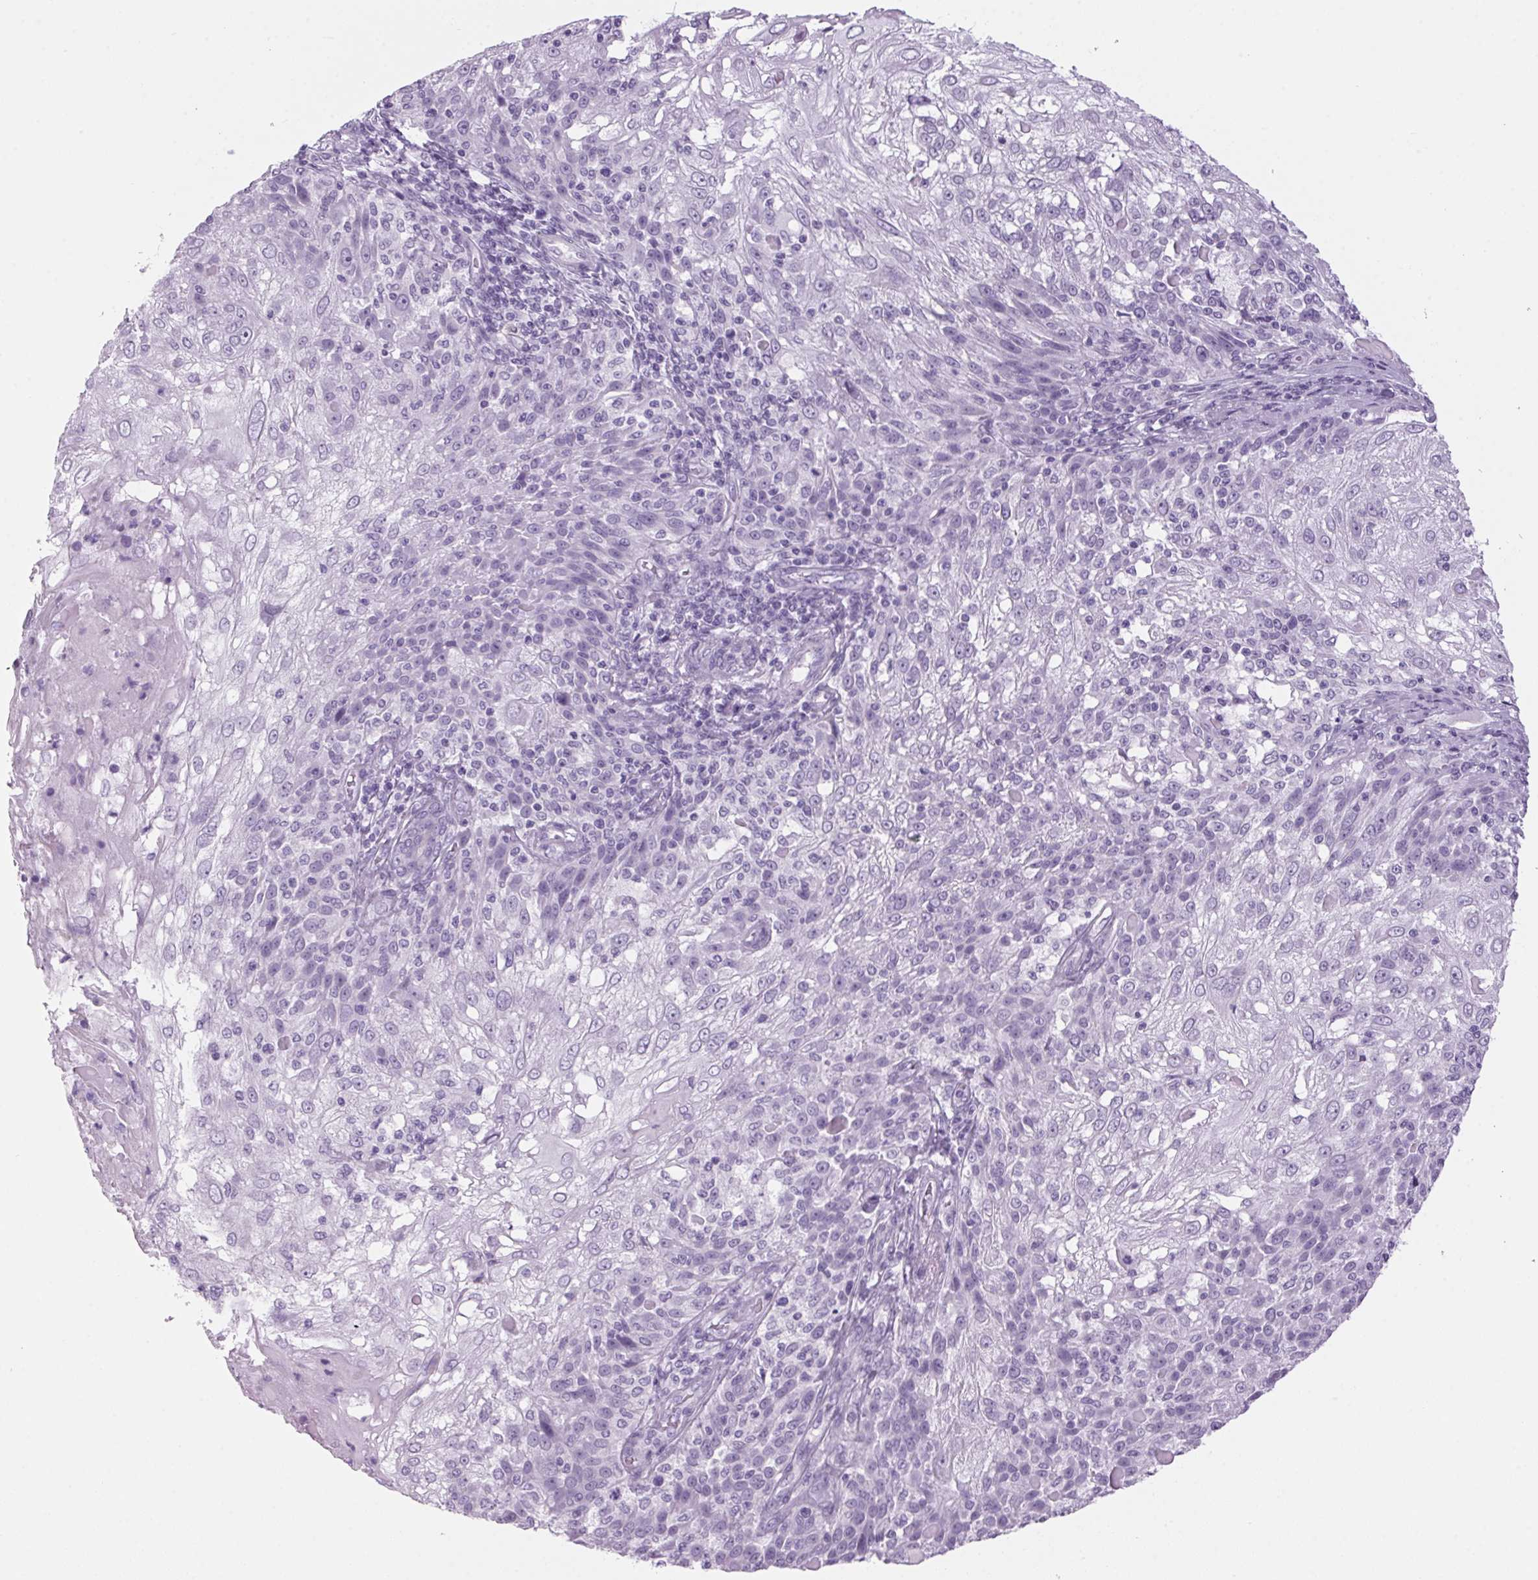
{"staining": {"intensity": "negative", "quantity": "none", "location": "none"}, "tissue": "skin cancer", "cell_type": "Tumor cells", "image_type": "cancer", "snomed": [{"axis": "morphology", "description": "Normal tissue, NOS"}, {"axis": "morphology", "description": "Squamous cell carcinoma, NOS"}, {"axis": "topography", "description": "Skin"}], "caption": "High power microscopy micrograph of an IHC micrograph of squamous cell carcinoma (skin), revealing no significant staining in tumor cells.", "gene": "PPP1R1A", "patient": {"sex": "female", "age": 83}}